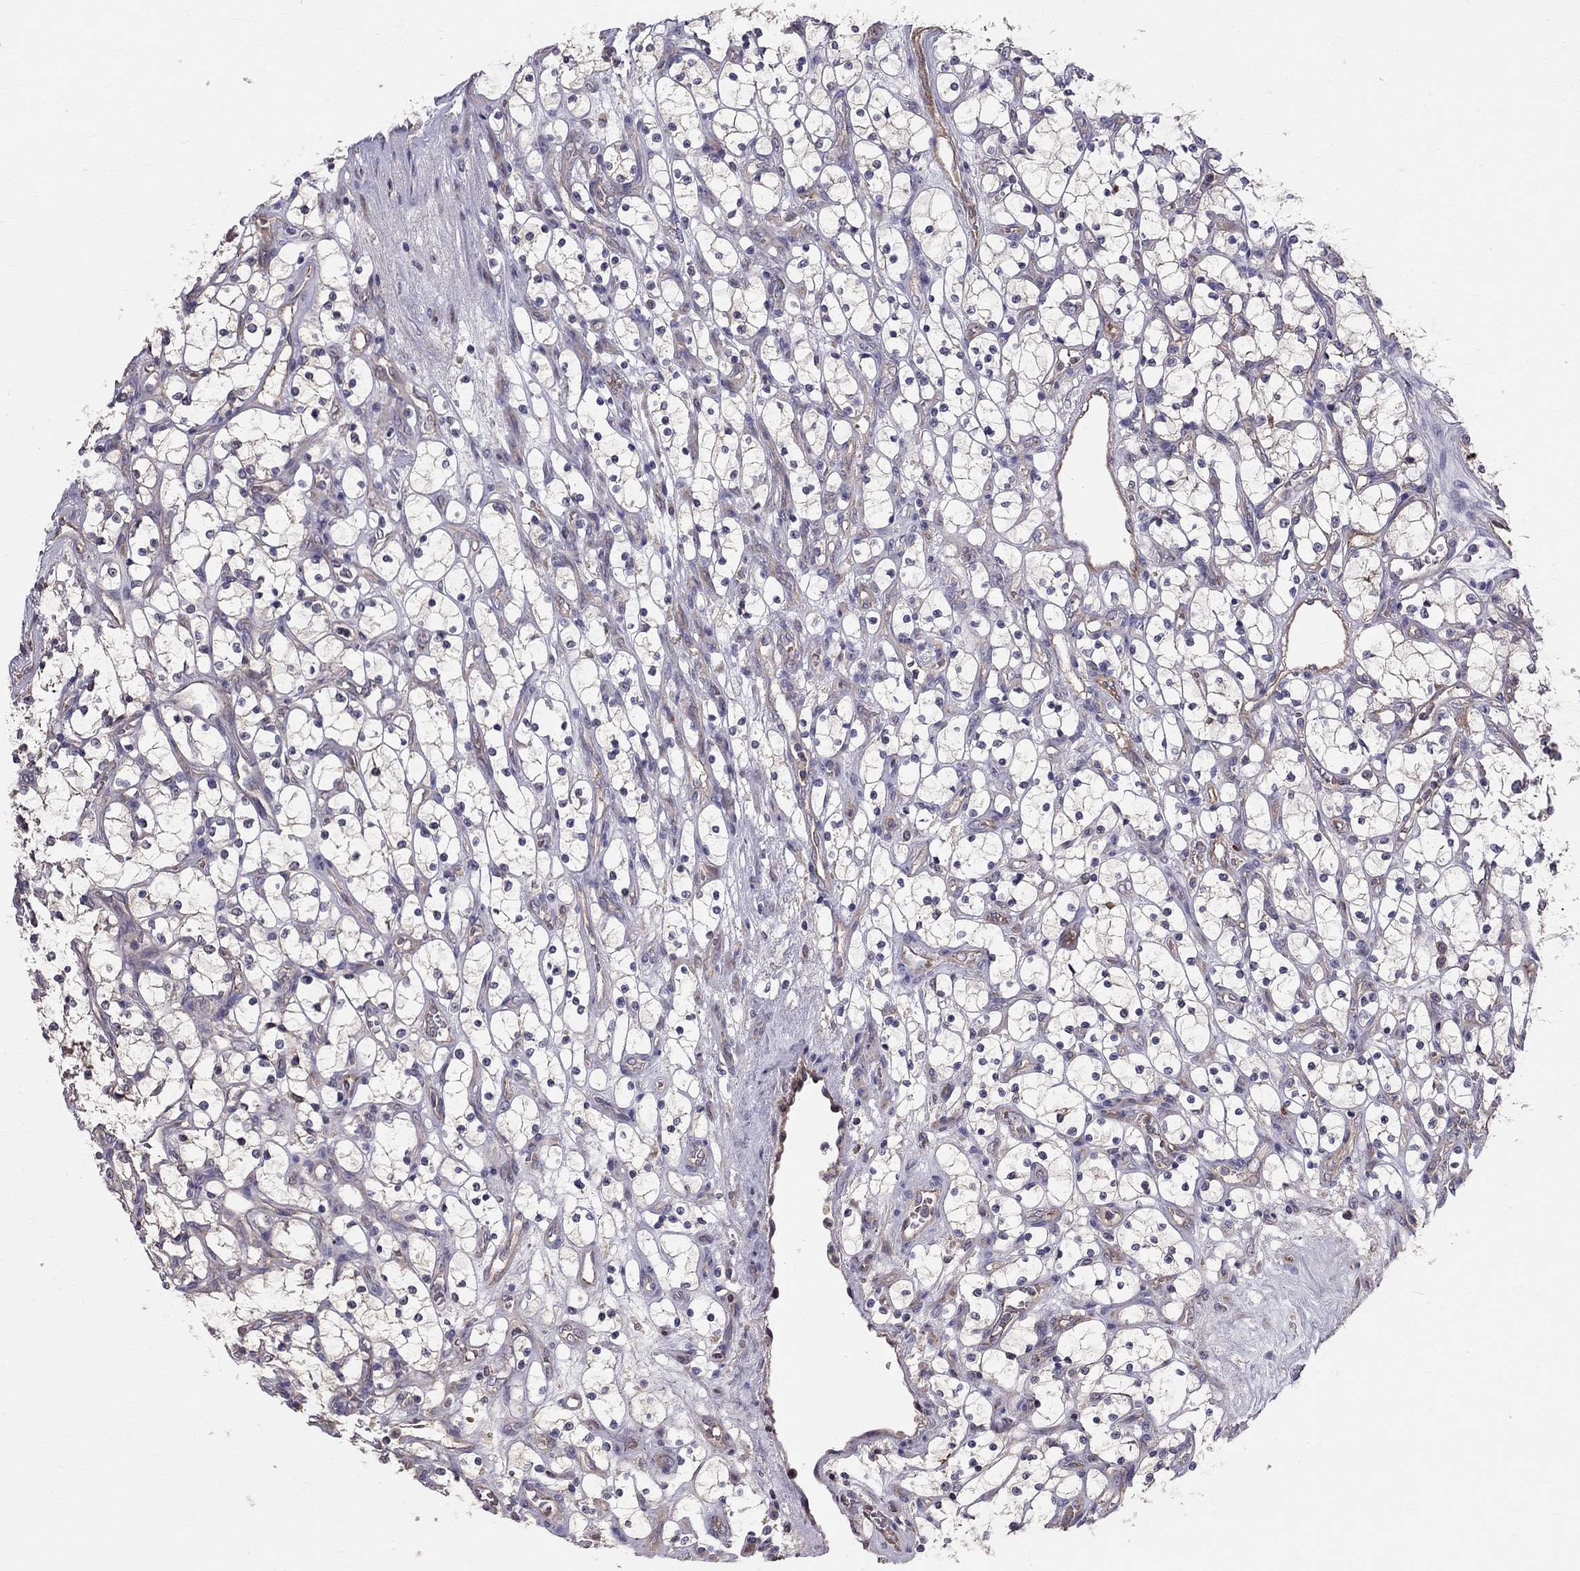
{"staining": {"intensity": "weak", "quantity": "<25%", "location": "cytoplasmic/membranous"}, "tissue": "renal cancer", "cell_type": "Tumor cells", "image_type": "cancer", "snomed": [{"axis": "morphology", "description": "Adenocarcinoma, NOS"}, {"axis": "topography", "description": "Kidney"}], "caption": "There is no significant positivity in tumor cells of renal adenocarcinoma.", "gene": "PIK3CG", "patient": {"sex": "female", "age": 69}}